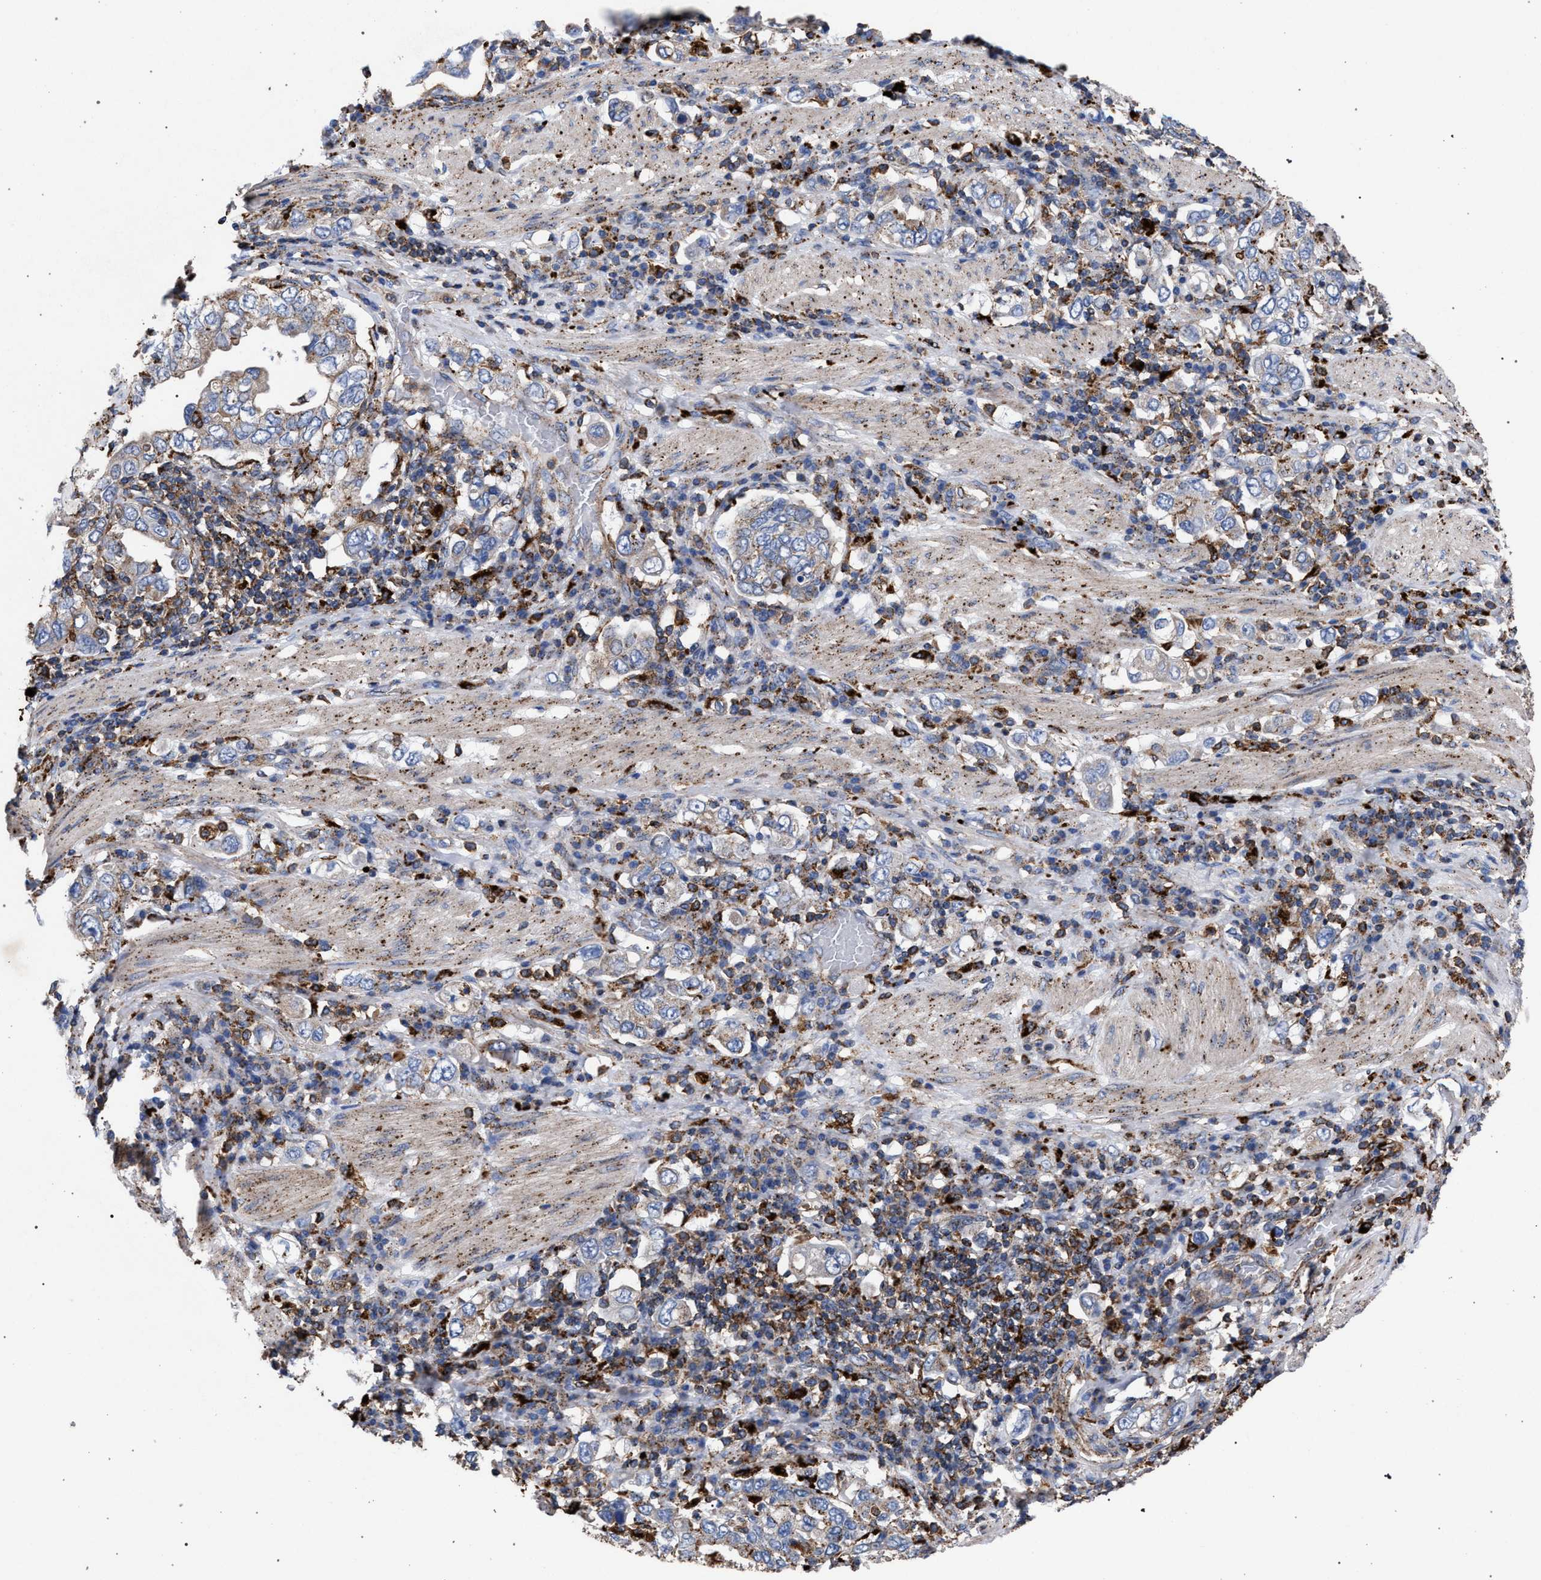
{"staining": {"intensity": "weak", "quantity": "<25%", "location": "cytoplasmic/membranous"}, "tissue": "stomach cancer", "cell_type": "Tumor cells", "image_type": "cancer", "snomed": [{"axis": "morphology", "description": "Adenocarcinoma, NOS"}, {"axis": "topography", "description": "Stomach, upper"}], "caption": "Immunohistochemistry micrograph of human stomach adenocarcinoma stained for a protein (brown), which shows no staining in tumor cells. (Stains: DAB immunohistochemistry with hematoxylin counter stain, Microscopy: brightfield microscopy at high magnification).", "gene": "PPT1", "patient": {"sex": "male", "age": 62}}